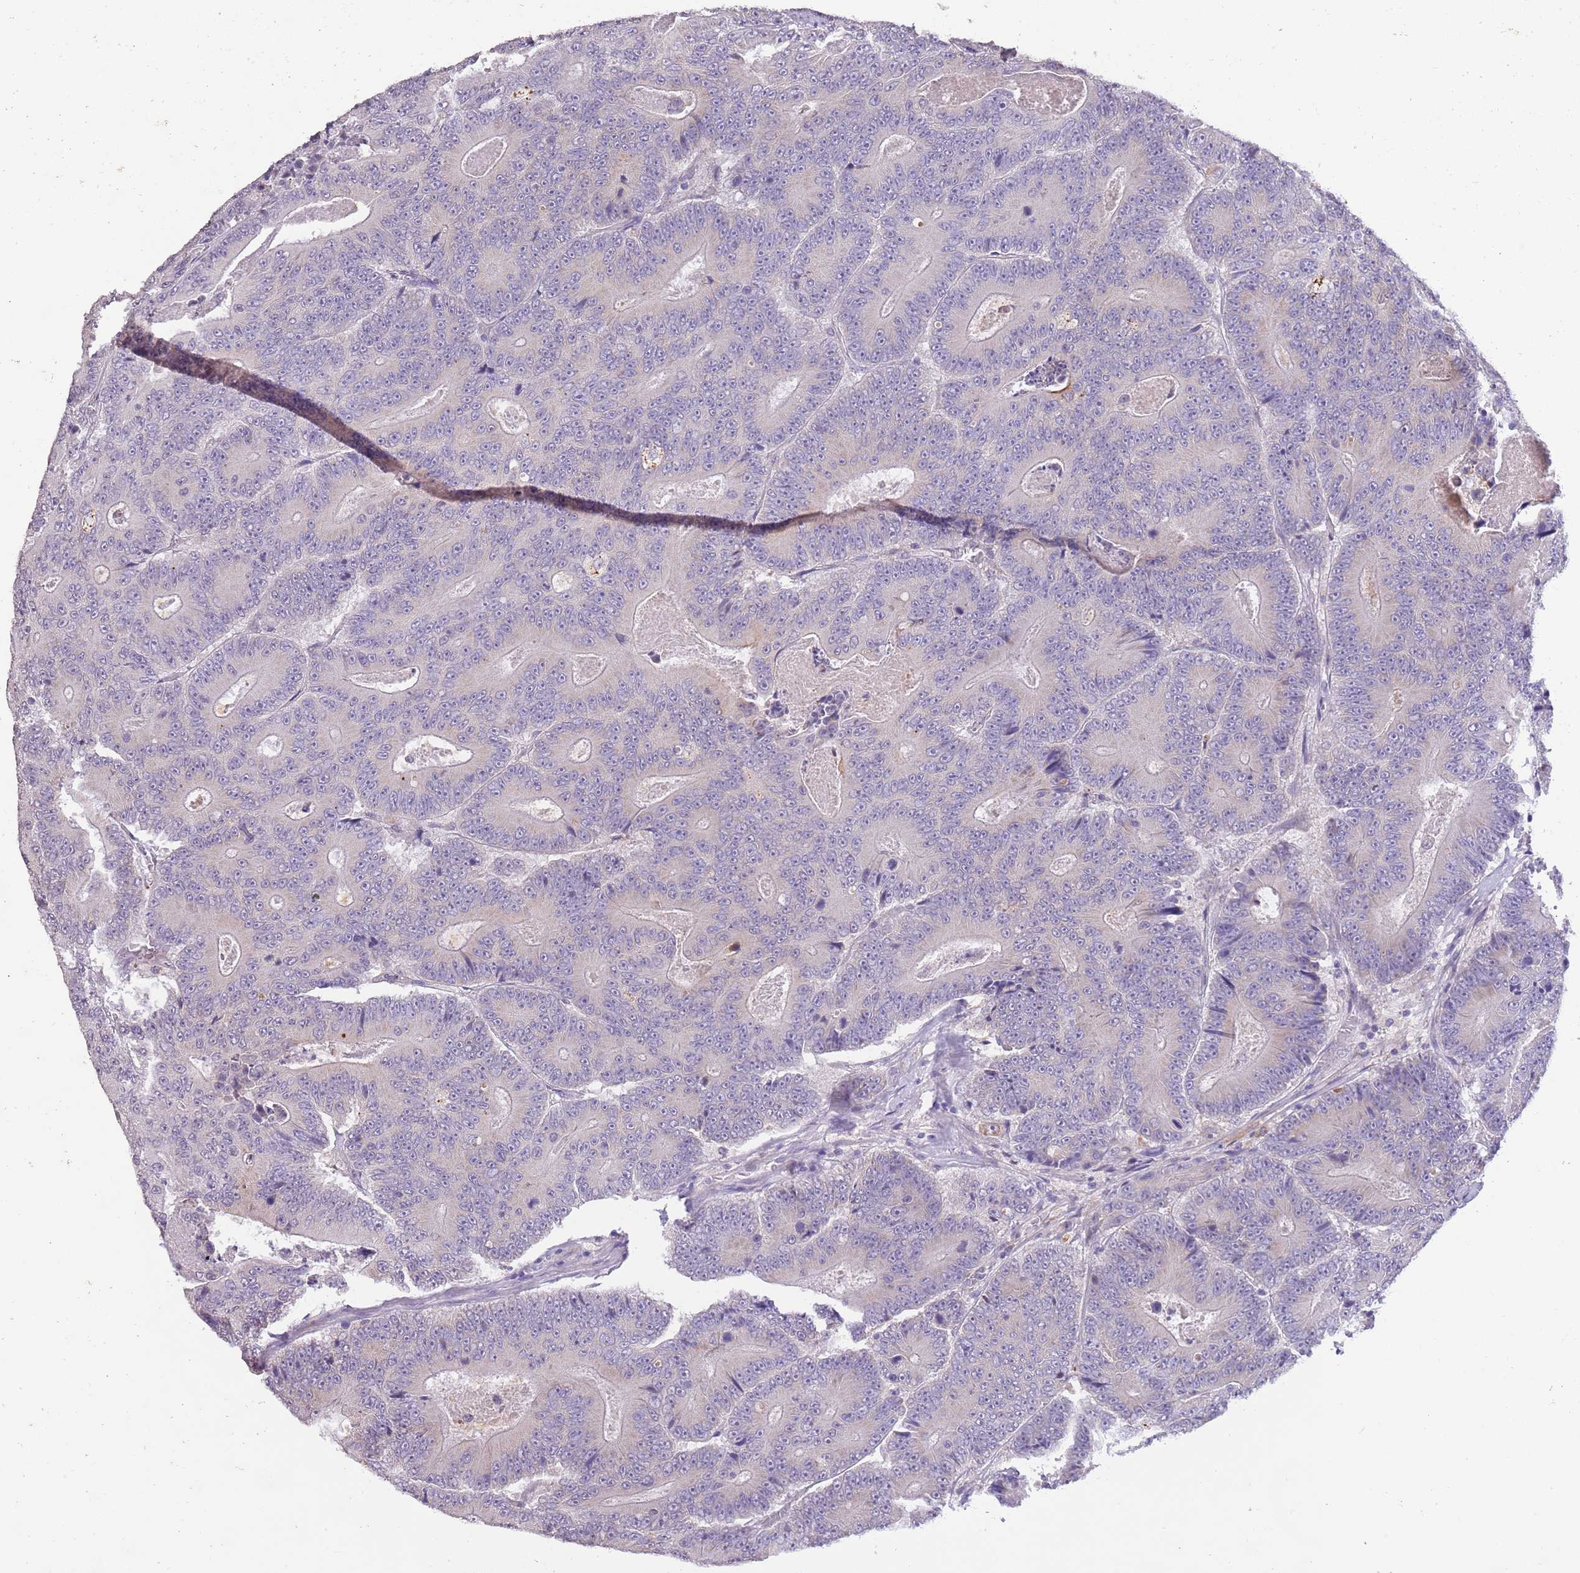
{"staining": {"intensity": "negative", "quantity": "none", "location": "none"}, "tissue": "colorectal cancer", "cell_type": "Tumor cells", "image_type": "cancer", "snomed": [{"axis": "morphology", "description": "Adenocarcinoma, NOS"}, {"axis": "topography", "description": "Colon"}], "caption": "High power microscopy photomicrograph of an IHC photomicrograph of adenocarcinoma (colorectal), revealing no significant positivity in tumor cells.", "gene": "ZNF658", "patient": {"sex": "male", "age": 83}}